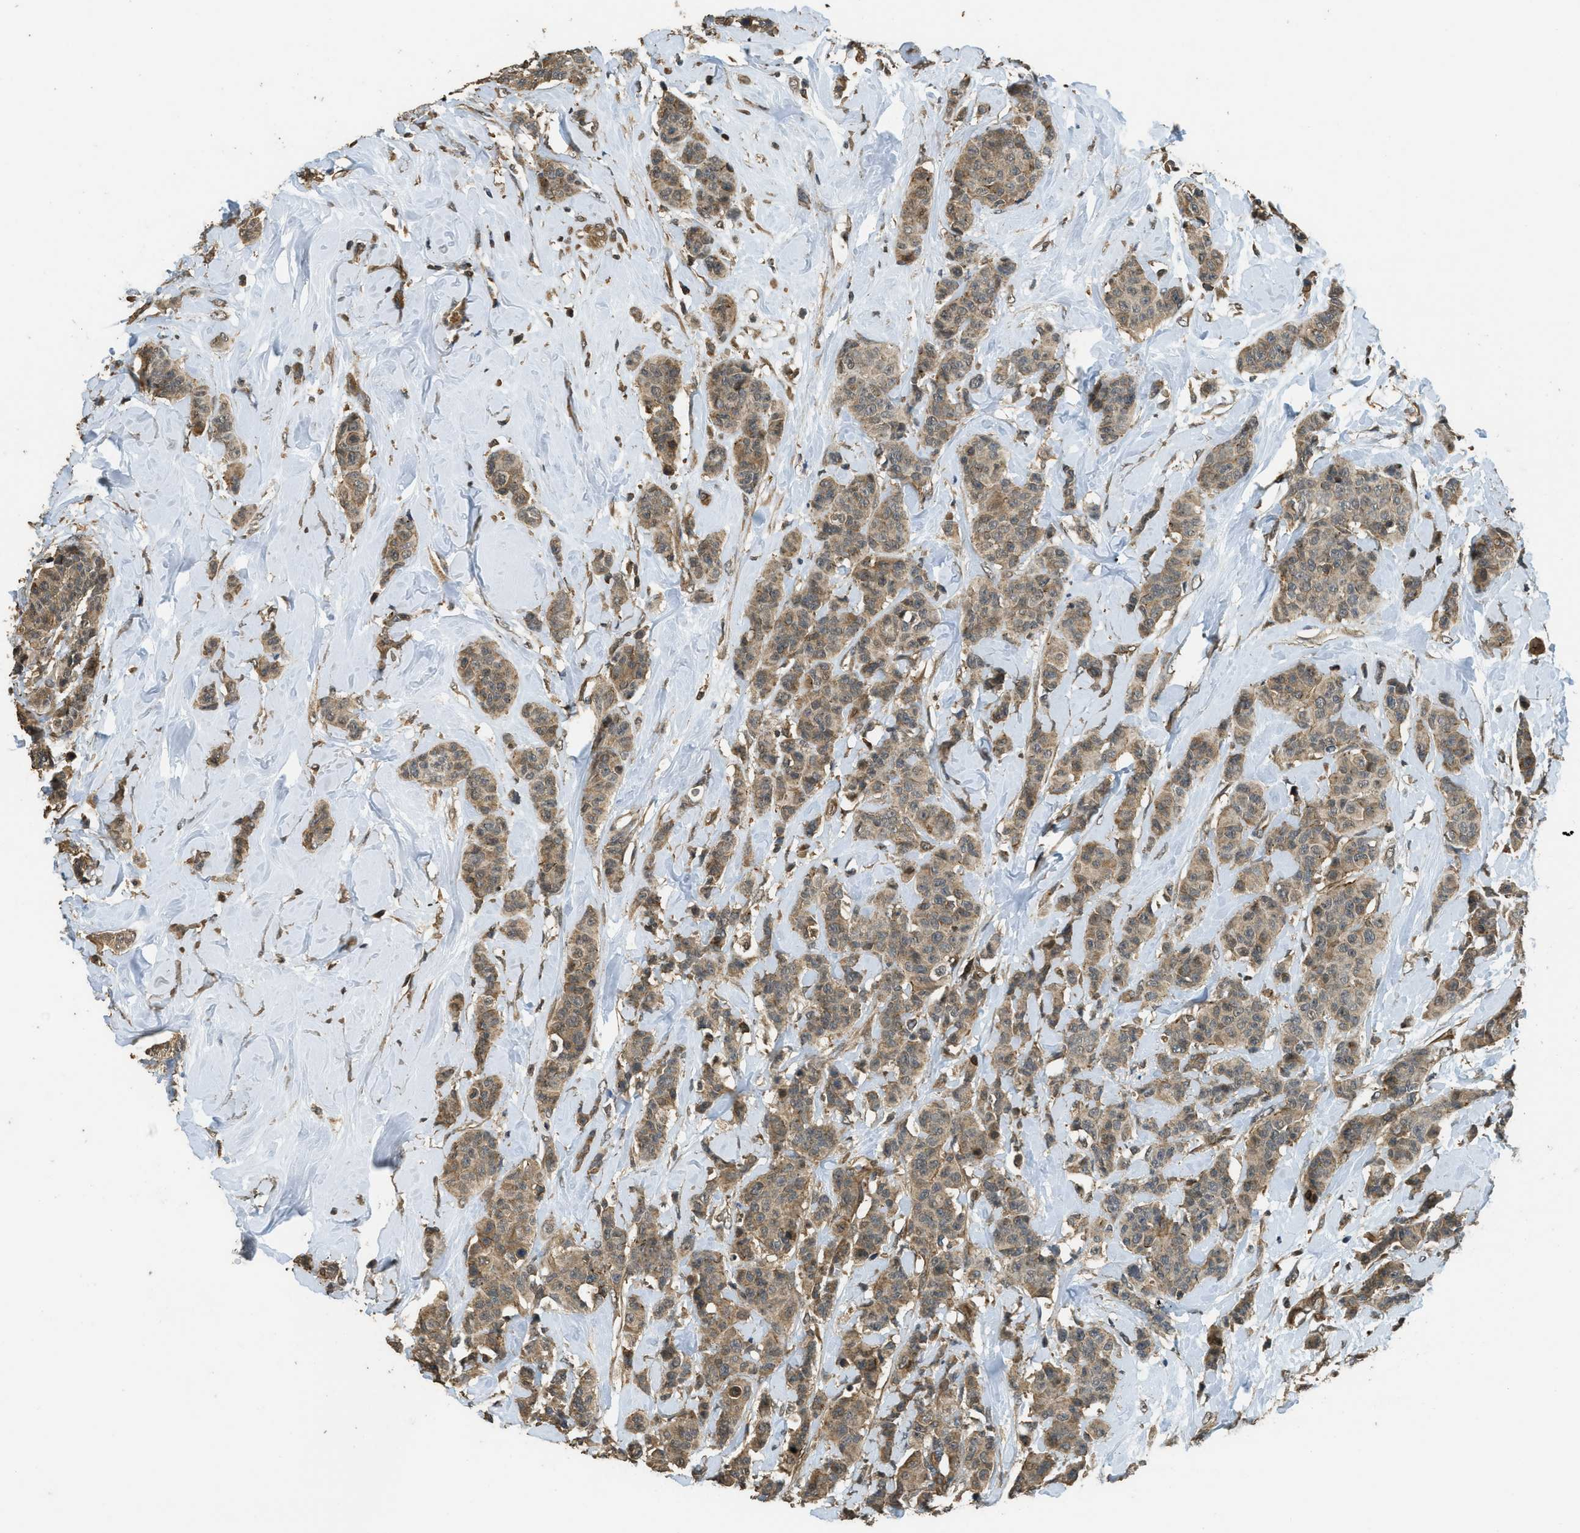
{"staining": {"intensity": "moderate", "quantity": ">75%", "location": "cytoplasmic/membranous"}, "tissue": "breast cancer", "cell_type": "Tumor cells", "image_type": "cancer", "snomed": [{"axis": "morphology", "description": "Normal tissue, NOS"}, {"axis": "morphology", "description": "Duct carcinoma"}, {"axis": "topography", "description": "Breast"}], "caption": "An image of human breast cancer stained for a protein displays moderate cytoplasmic/membranous brown staining in tumor cells.", "gene": "PPP6R3", "patient": {"sex": "female", "age": 40}}